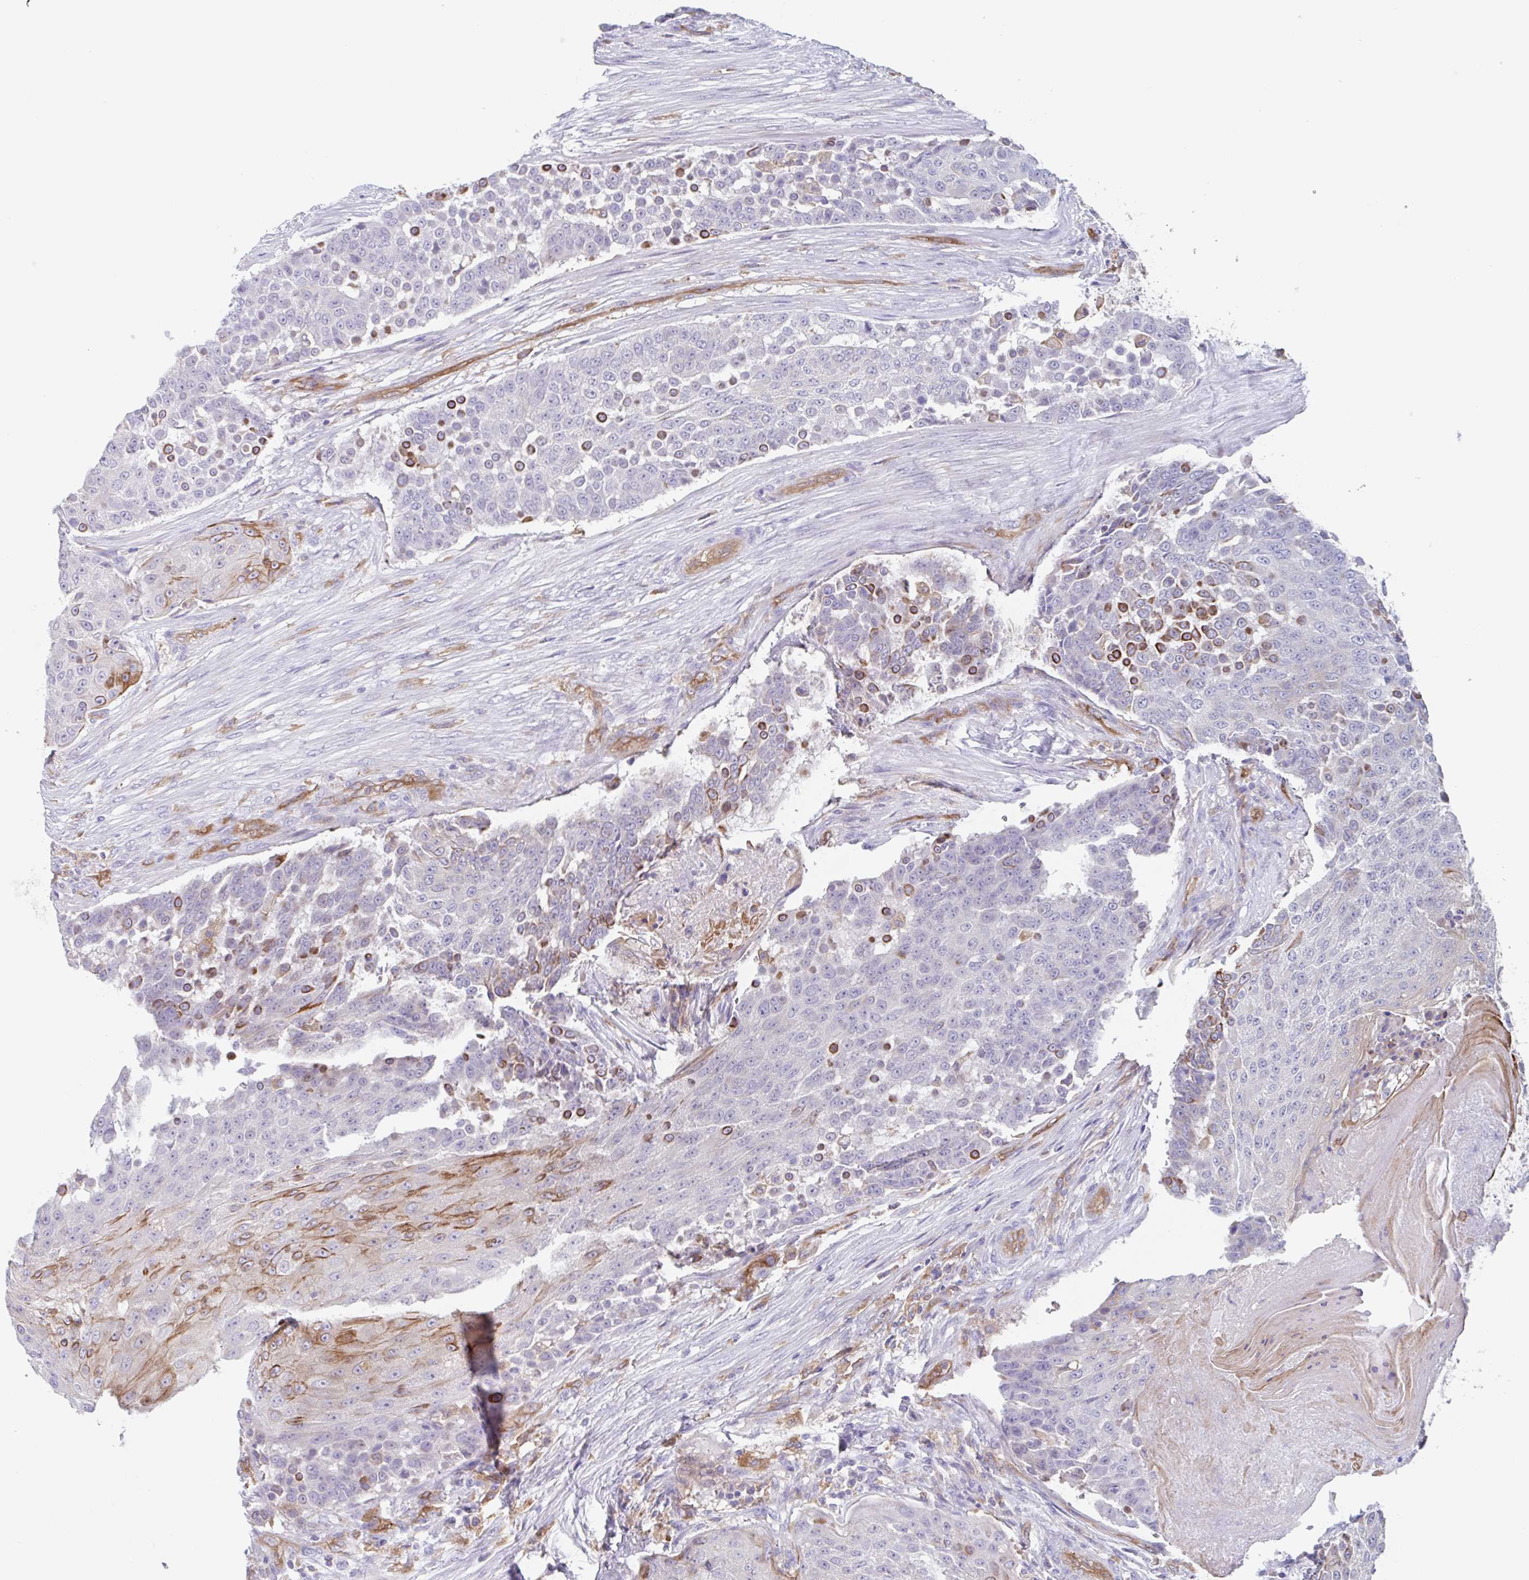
{"staining": {"intensity": "strong", "quantity": "<25%", "location": "cytoplasmic/membranous"}, "tissue": "urothelial cancer", "cell_type": "Tumor cells", "image_type": "cancer", "snomed": [{"axis": "morphology", "description": "Urothelial carcinoma, High grade"}, {"axis": "topography", "description": "Urinary bladder"}], "caption": "DAB (3,3'-diaminobenzidine) immunohistochemical staining of urothelial cancer demonstrates strong cytoplasmic/membranous protein positivity in approximately <25% of tumor cells.", "gene": "EHD4", "patient": {"sex": "female", "age": 63}}